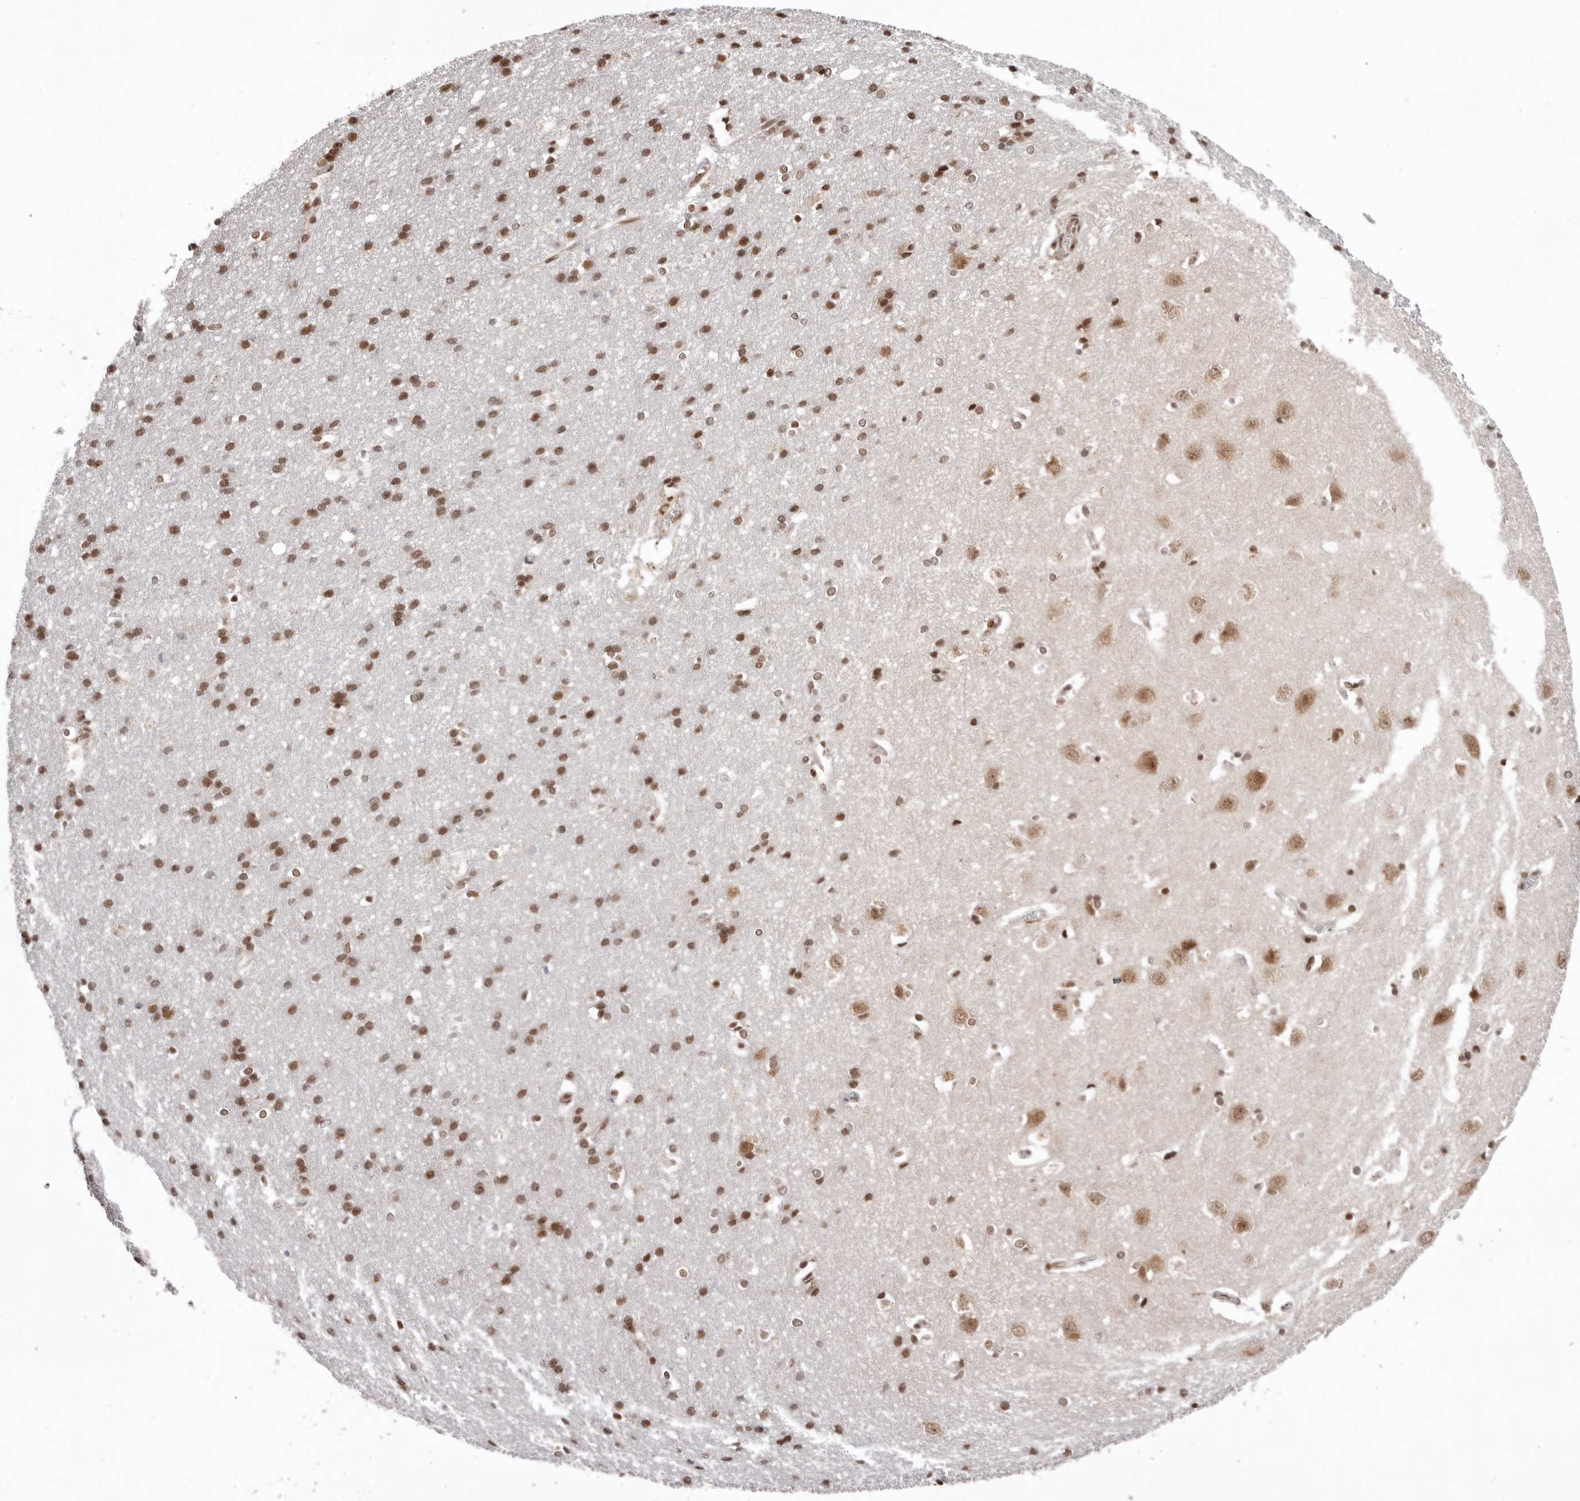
{"staining": {"intensity": "strong", "quantity": ">75%", "location": "nuclear"}, "tissue": "cerebral cortex", "cell_type": "Endothelial cells", "image_type": "normal", "snomed": [{"axis": "morphology", "description": "Normal tissue, NOS"}, {"axis": "topography", "description": "Cerebral cortex"}], "caption": "Unremarkable cerebral cortex demonstrates strong nuclear expression in about >75% of endothelial cells.", "gene": "CHTOP", "patient": {"sex": "male", "age": 54}}